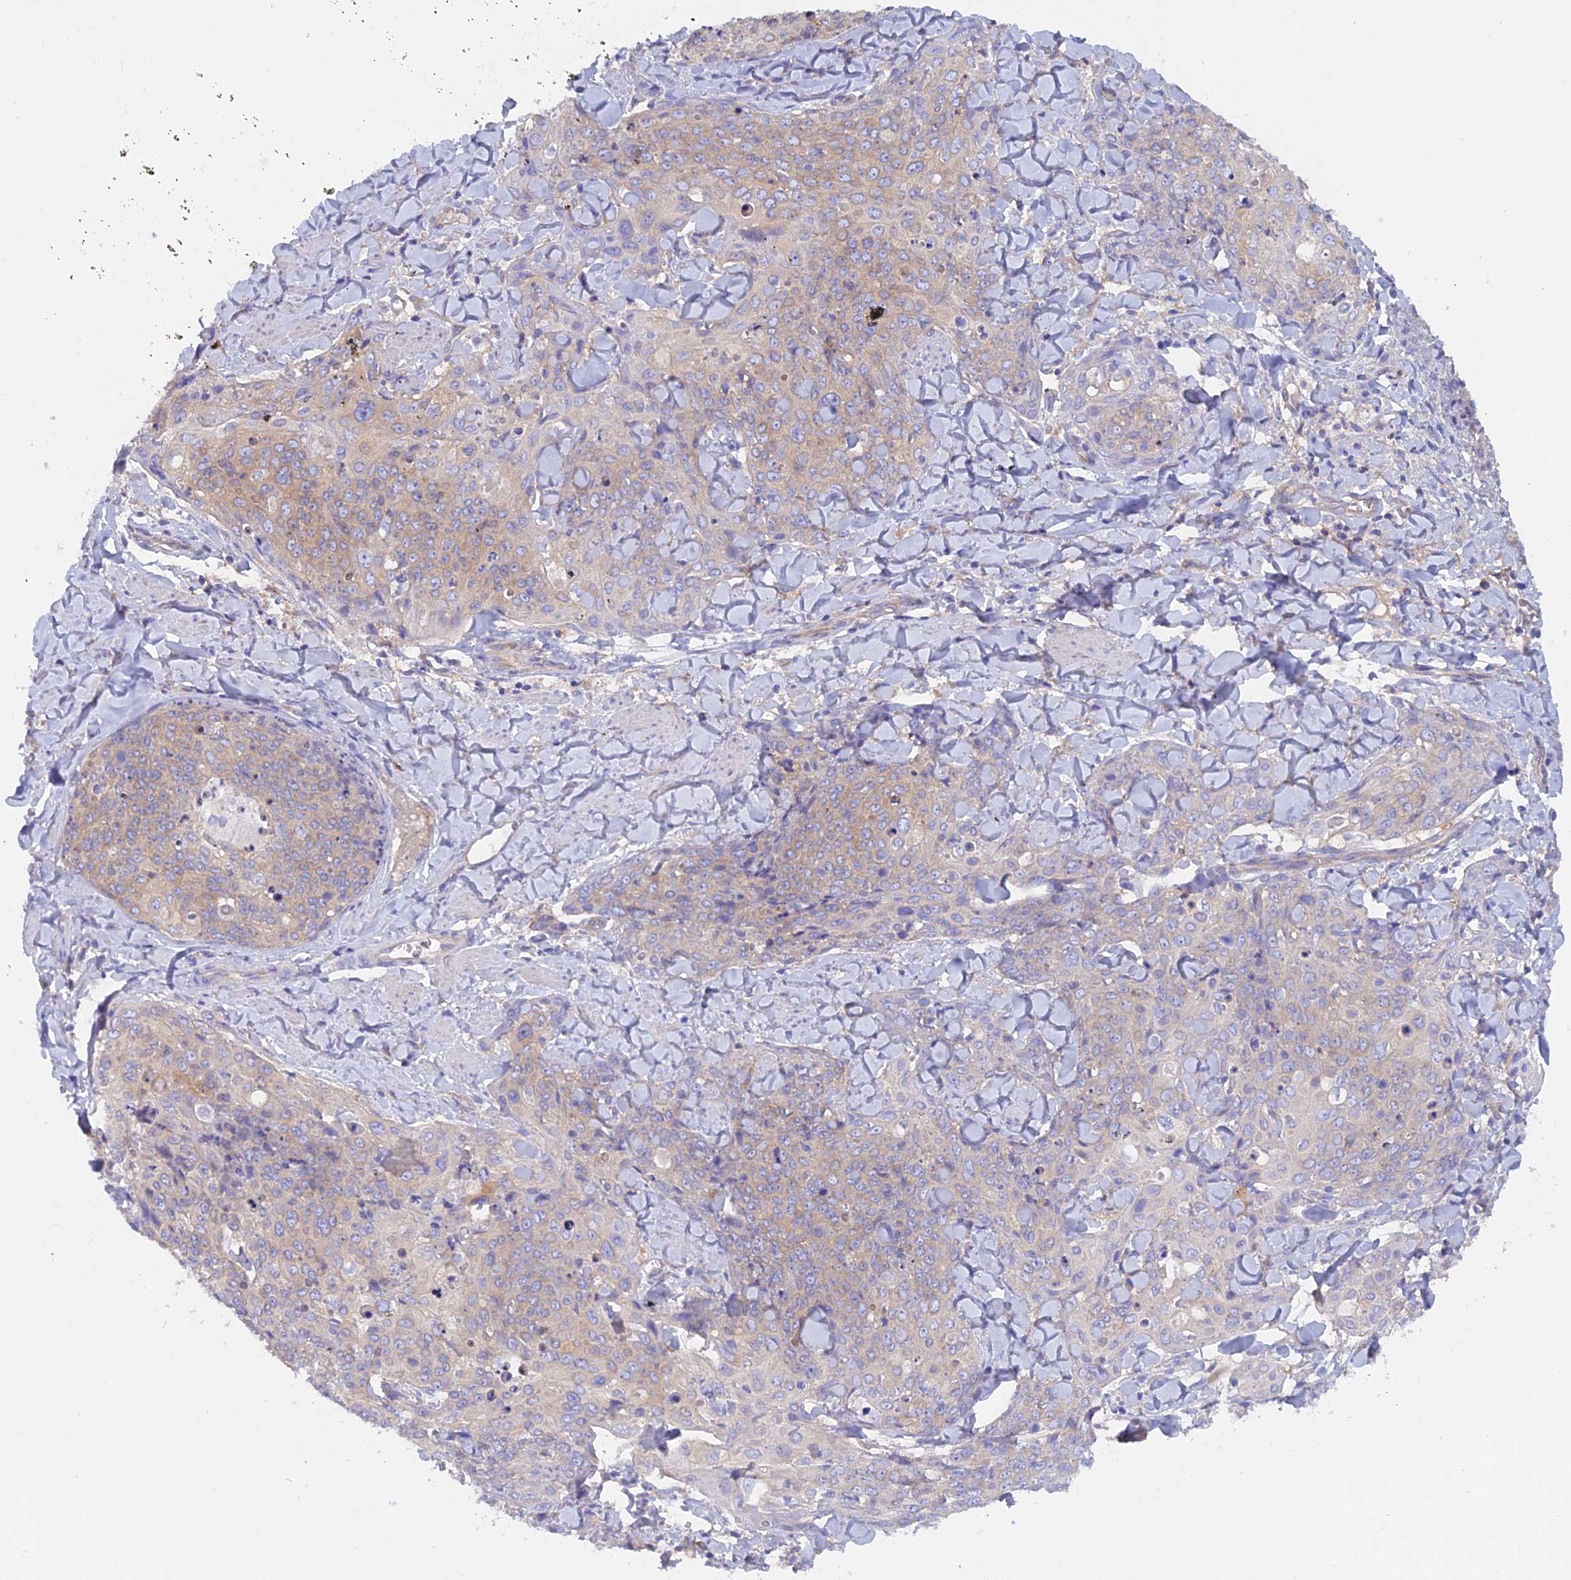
{"staining": {"intensity": "weak", "quantity": "<25%", "location": "cytoplasmic/membranous"}, "tissue": "skin cancer", "cell_type": "Tumor cells", "image_type": "cancer", "snomed": [{"axis": "morphology", "description": "Squamous cell carcinoma, NOS"}, {"axis": "topography", "description": "Skin"}, {"axis": "topography", "description": "Vulva"}], "caption": "Tumor cells are negative for protein expression in human skin cancer (squamous cell carcinoma).", "gene": "LZTFL1", "patient": {"sex": "female", "age": 85}}